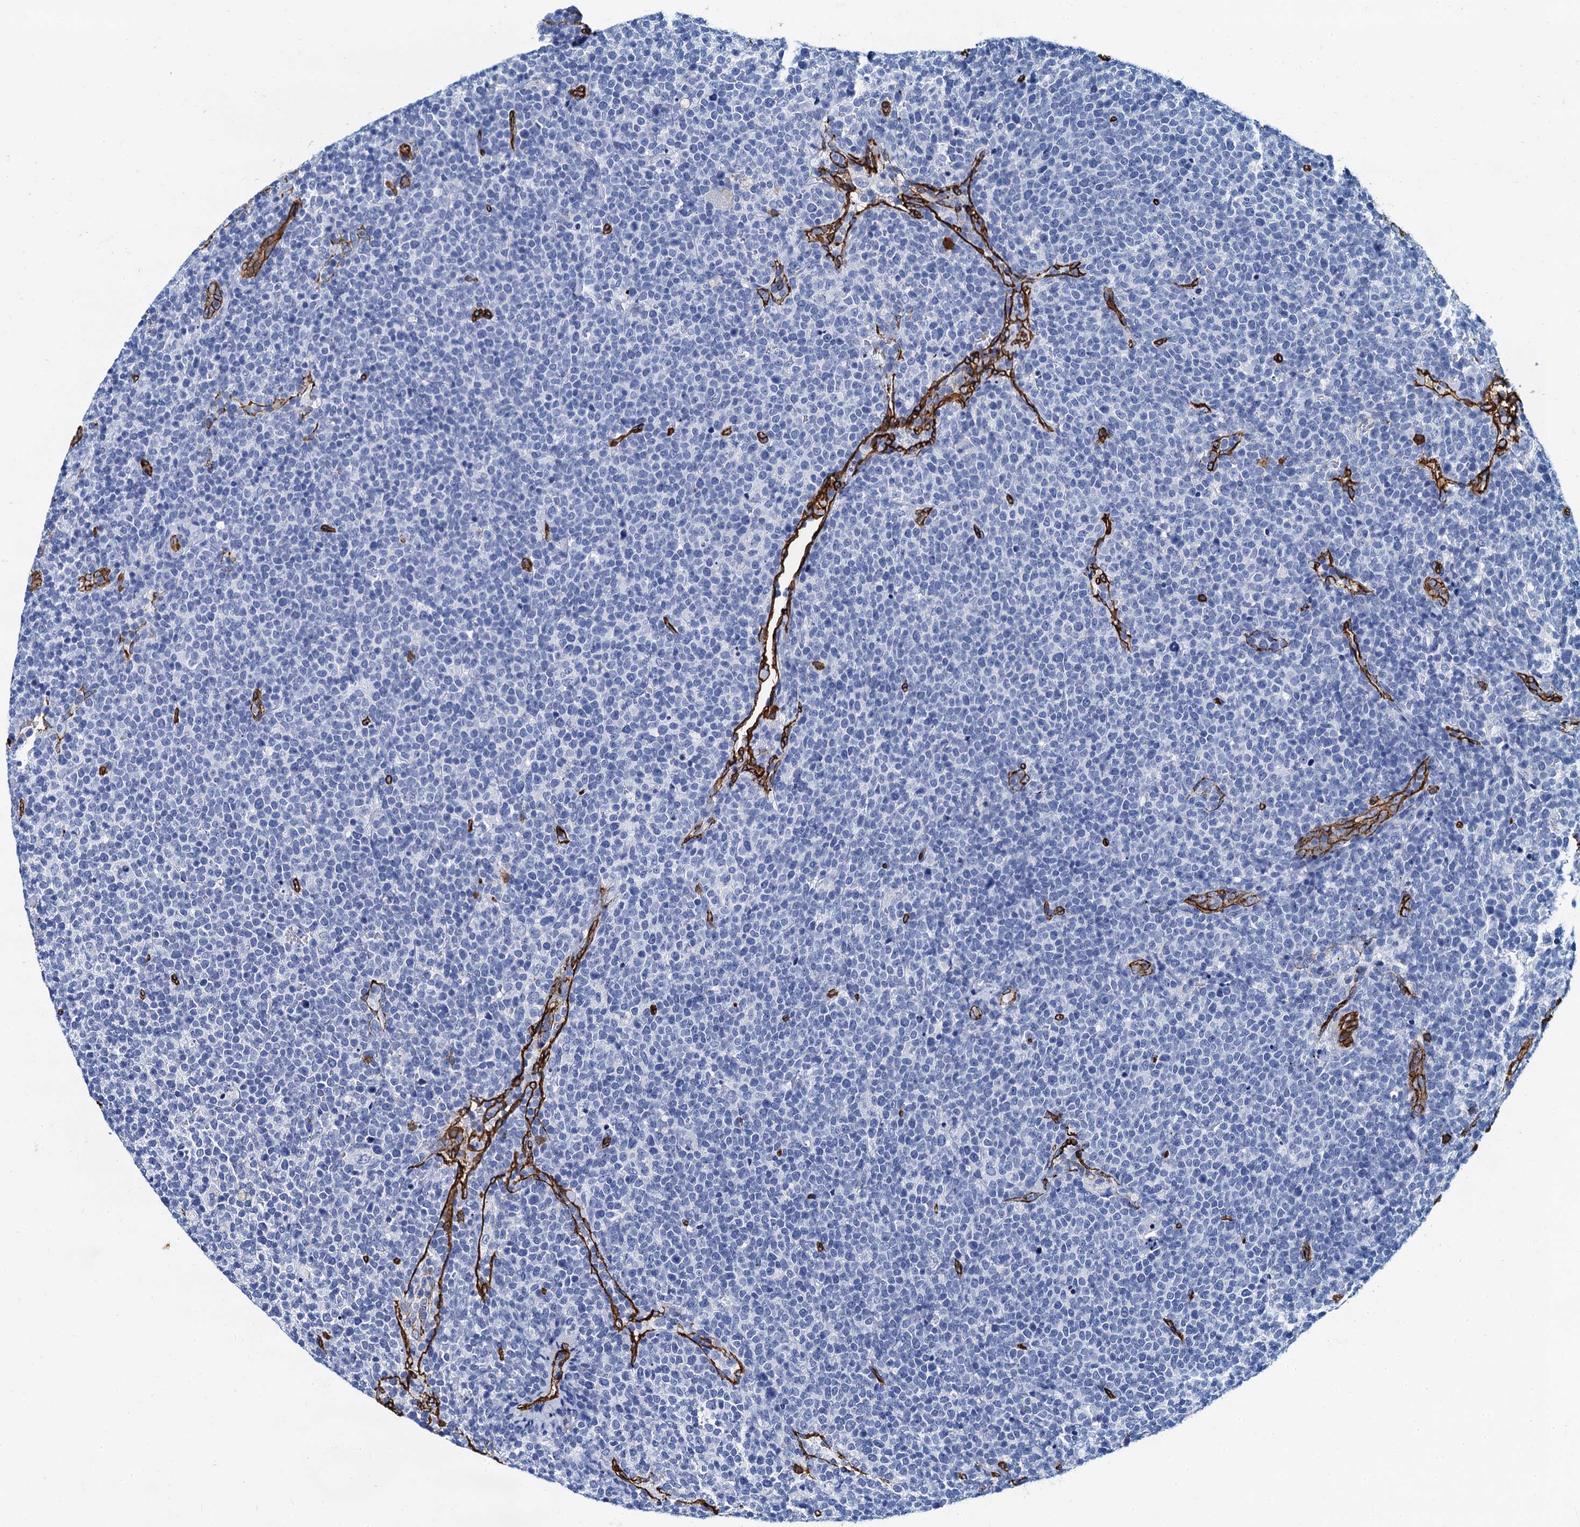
{"staining": {"intensity": "negative", "quantity": "none", "location": "none"}, "tissue": "lymphoma", "cell_type": "Tumor cells", "image_type": "cancer", "snomed": [{"axis": "morphology", "description": "Malignant lymphoma, non-Hodgkin's type, High grade"}, {"axis": "topography", "description": "Lymph node"}], "caption": "Immunohistochemistry of high-grade malignant lymphoma, non-Hodgkin's type displays no expression in tumor cells. (DAB (3,3'-diaminobenzidine) immunohistochemistry with hematoxylin counter stain).", "gene": "CAVIN2", "patient": {"sex": "male", "age": 61}}